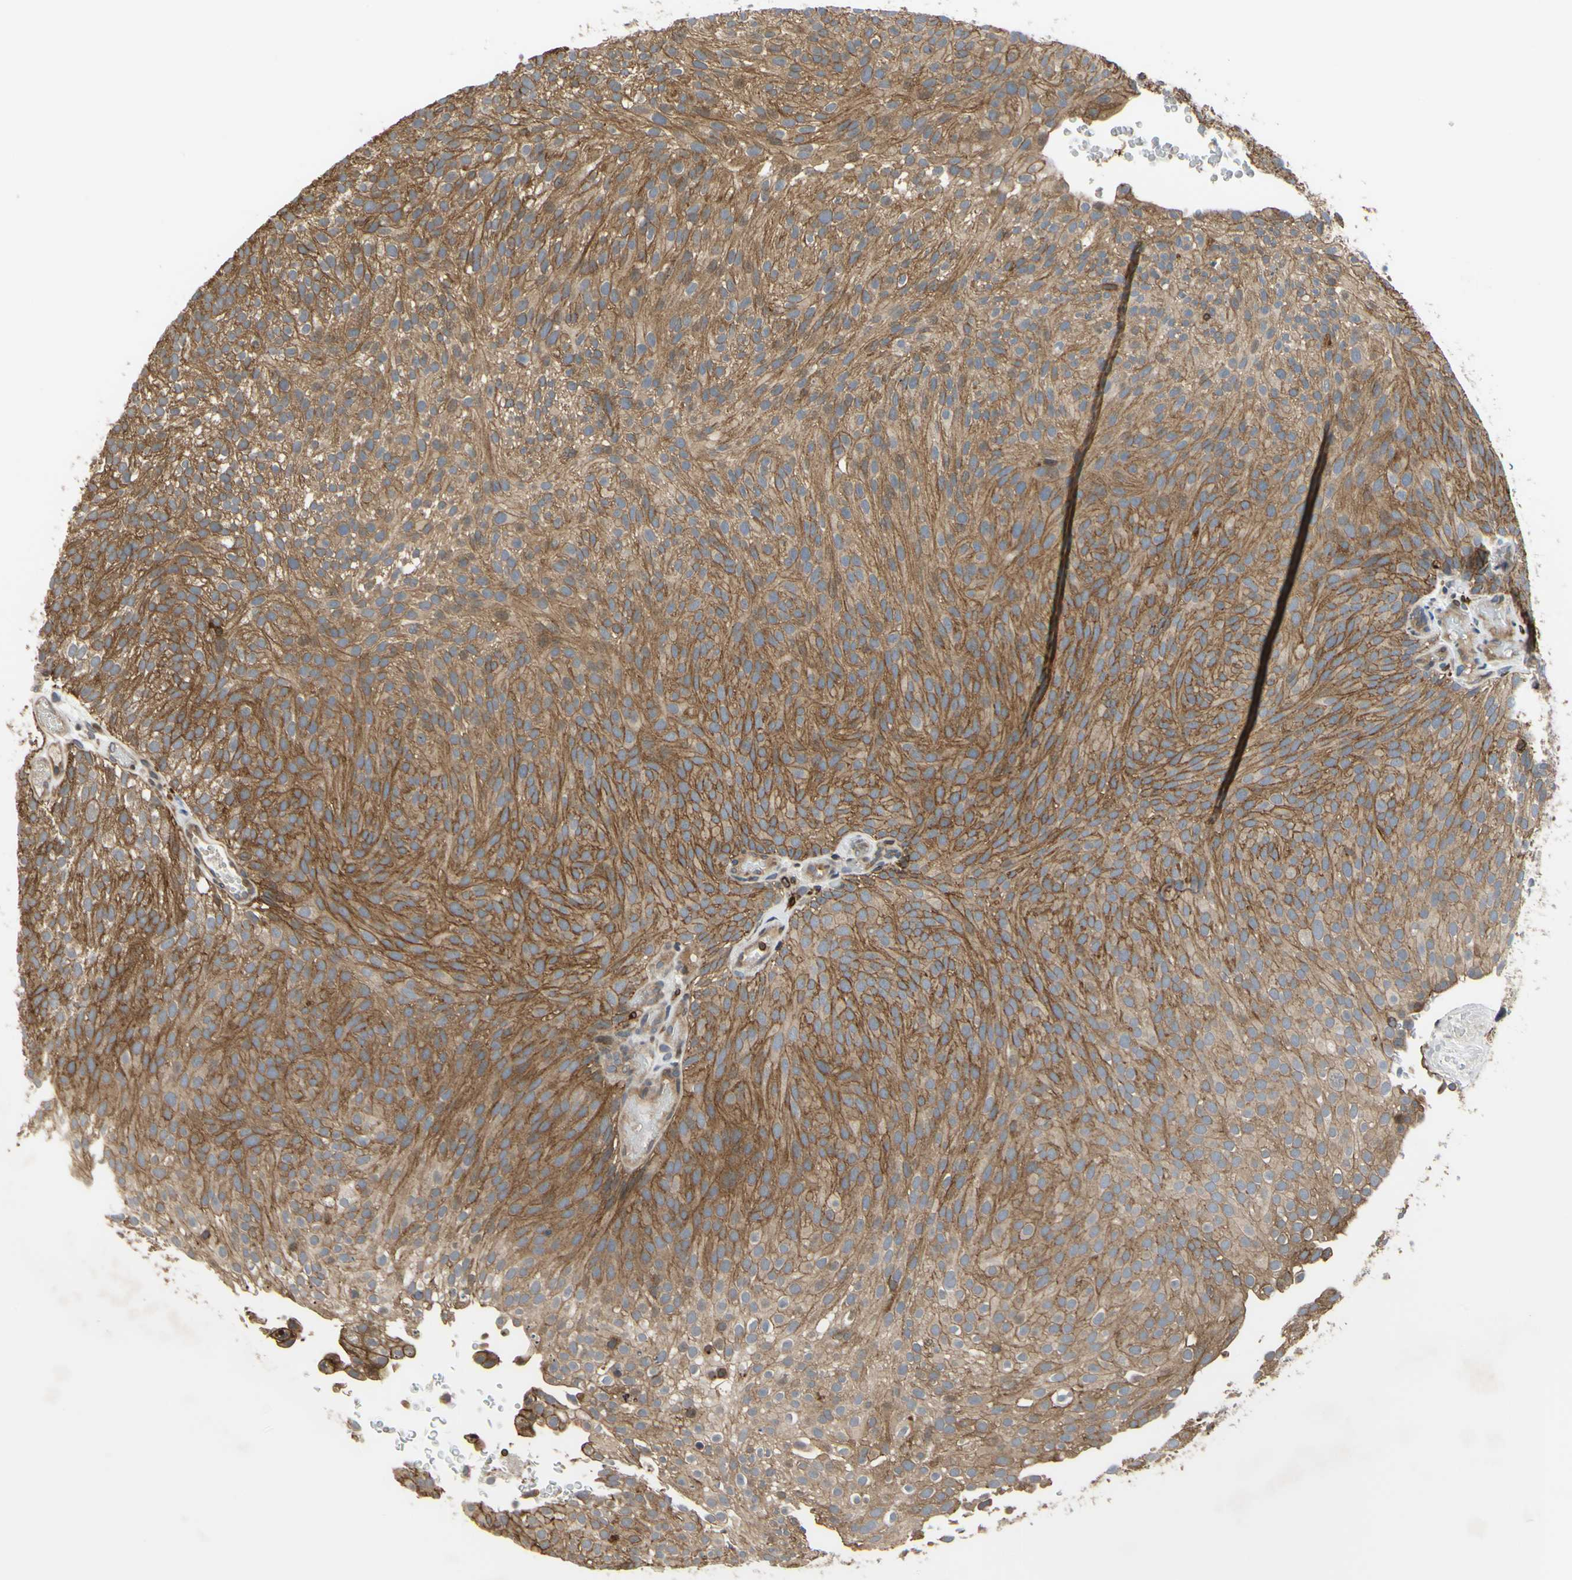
{"staining": {"intensity": "moderate", "quantity": ">75%", "location": "cytoplasmic/membranous"}, "tissue": "urothelial cancer", "cell_type": "Tumor cells", "image_type": "cancer", "snomed": [{"axis": "morphology", "description": "Urothelial carcinoma, Low grade"}, {"axis": "topography", "description": "Urinary bladder"}], "caption": "An IHC micrograph of tumor tissue is shown. Protein staining in brown highlights moderate cytoplasmic/membranous positivity in urothelial cancer within tumor cells.", "gene": "PLXNA2", "patient": {"sex": "male", "age": 78}}